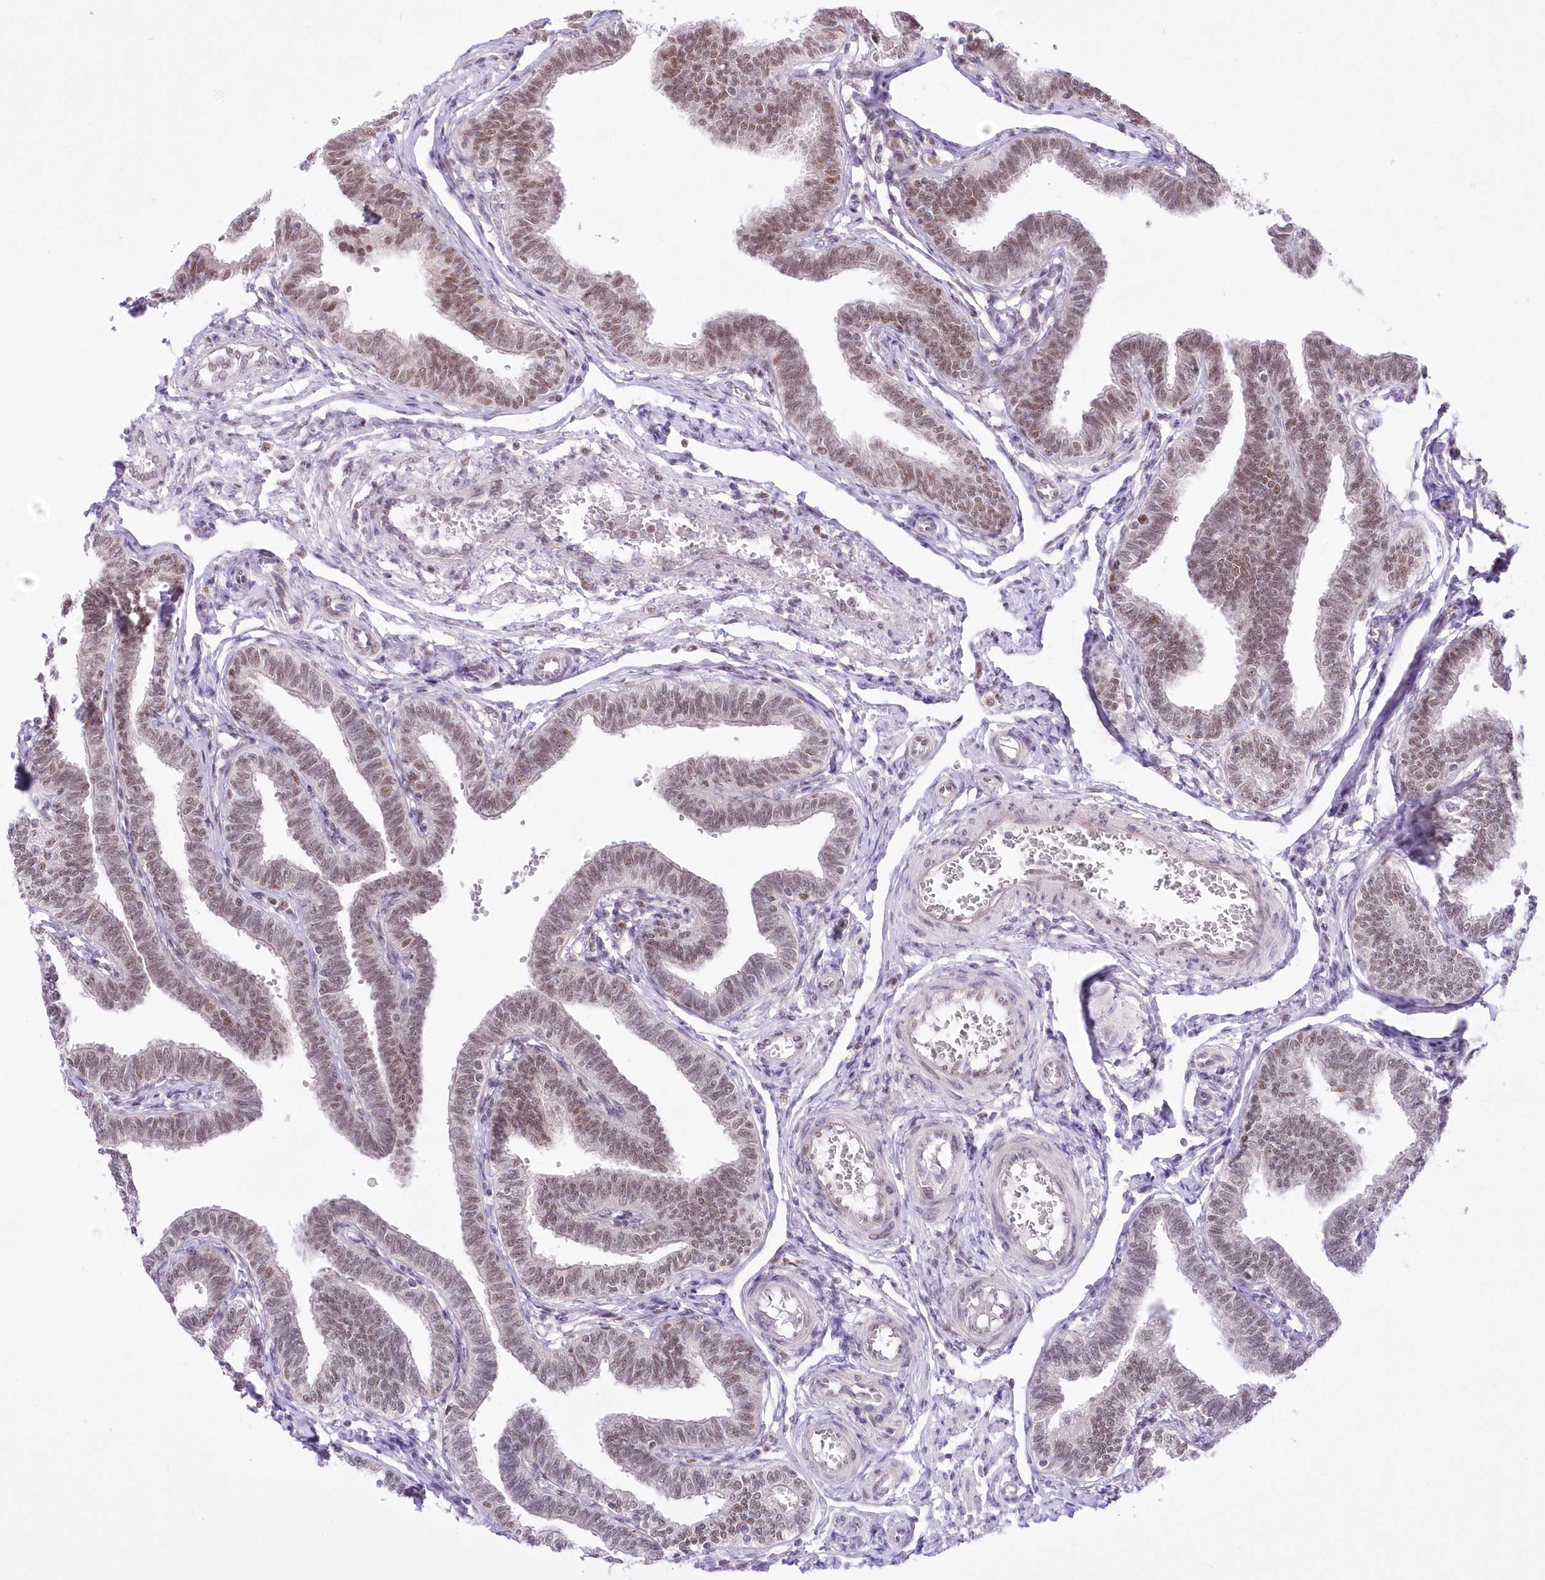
{"staining": {"intensity": "moderate", "quantity": ">75%", "location": "nuclear"}, "tissue": "fallopian tube", "cell_type": "Glandular cells", "image_type": "normal", "snomed": [{"axis": "morphology", "description": "Normal tissue, NOS"}, {"axis": "topography", "description": "Fallopian tube"}, {"axis": "topography", "description": "Ovary"}], "caption": "Immunohistochemistry (DAB) staining of normal fallopian tube demonstrates moderate nuclear protein expression in about >75% of glandular cells.", "gene": "NSUN2", "patient": {"sex": "female", "age": 23}}